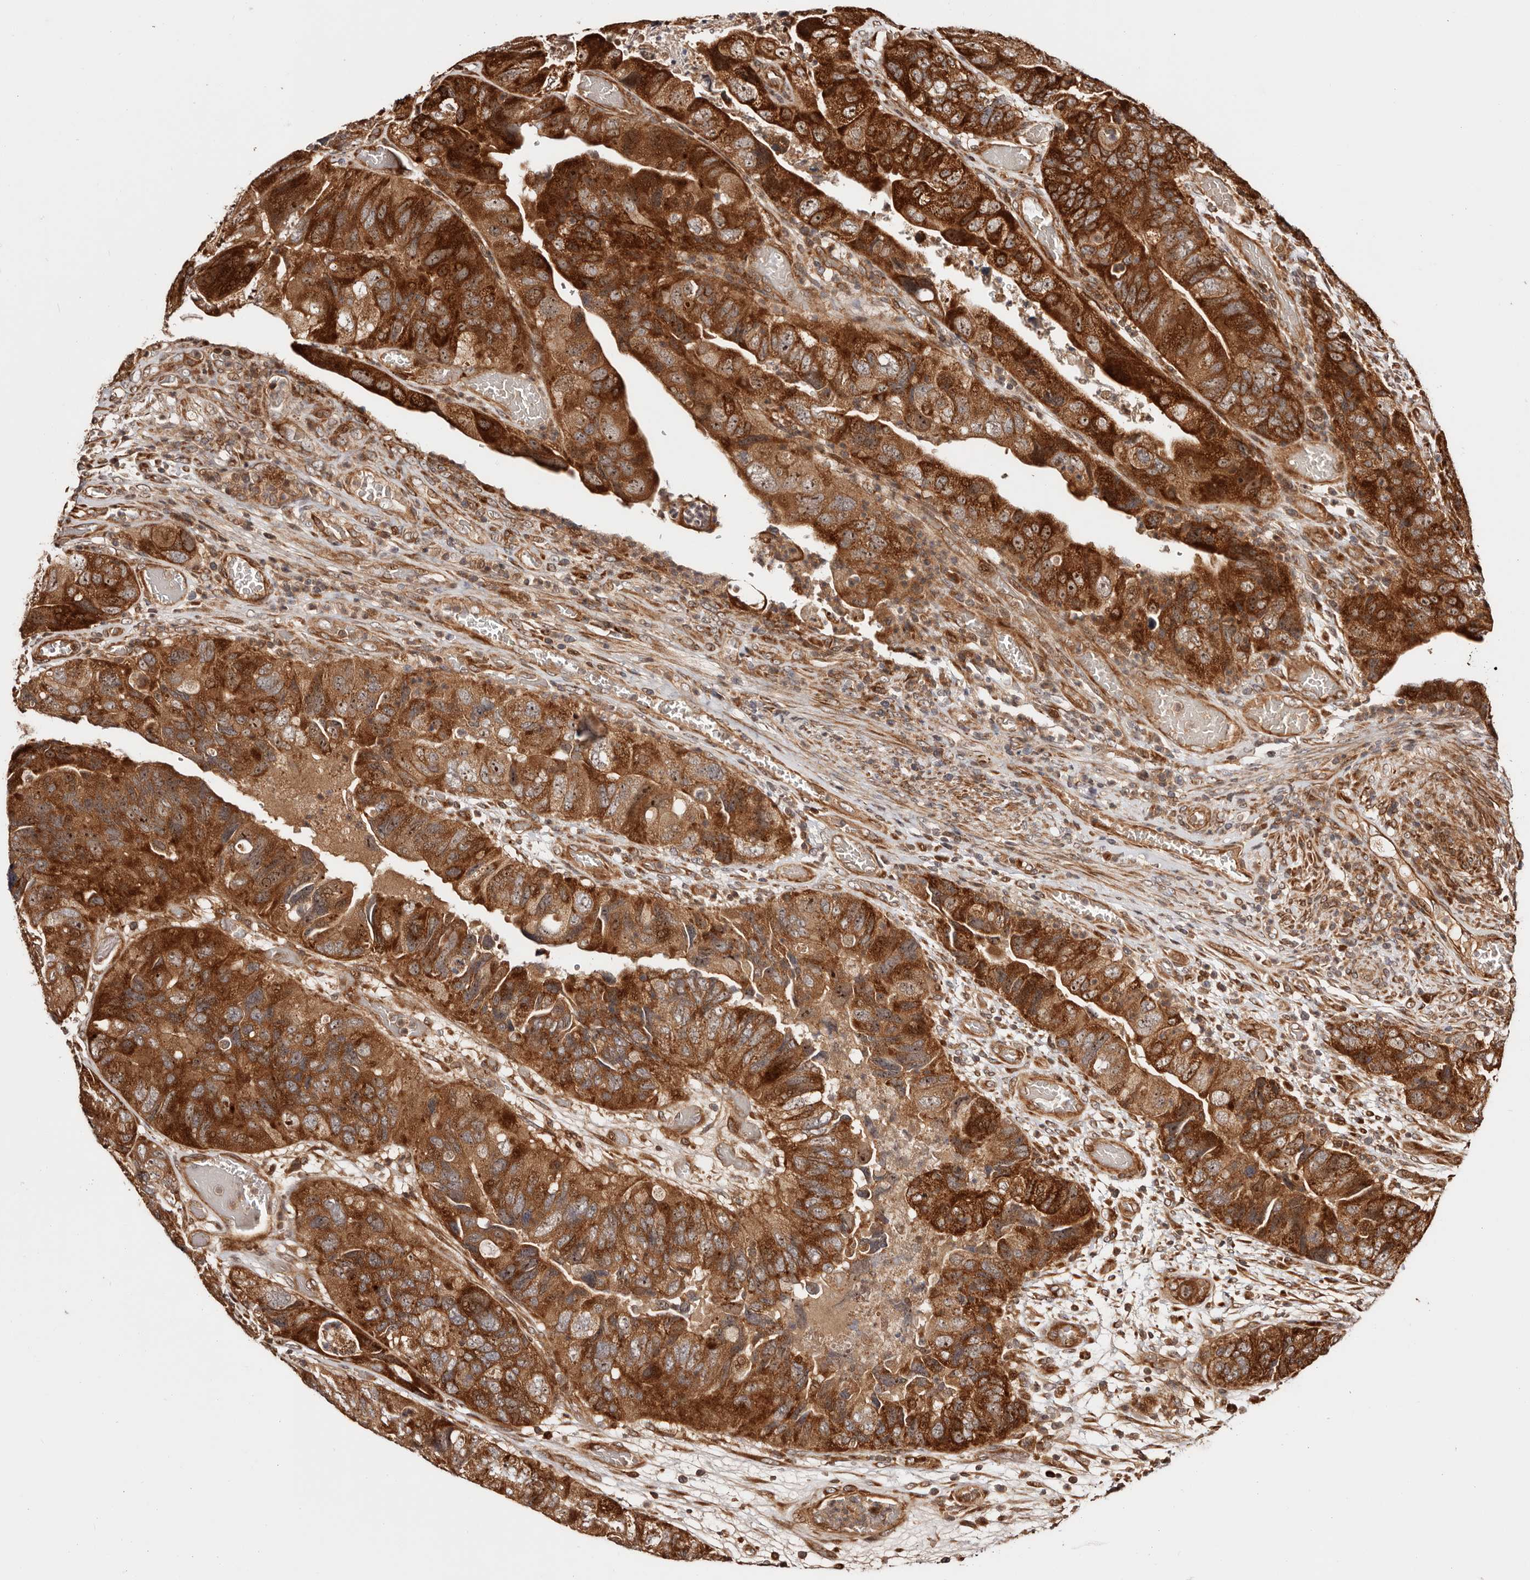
{"staining": {"intensity": "strong", "quantity": ">75%", "location": "cytoplasmic/membranous,nuclear"}, "tissue": "colorectal cancer", "cell_type": "Tumor cells", "image_type": "cancer", "snomed": [{"axis": "morphology", "description": "Adenocarcinoma, NOS"}, {"axis": "topography", "description": "Rectum"}], "caption": "Strong cytoplasmic/membranous and nuclear staining is present in about >75% of tumor cells in adenocarcinoma (colorectal). (Brightfield microscopy of DAB IHC at high magnification).", "gene": "PTPN22", "patient": {"sex": "male", "age": 63}}